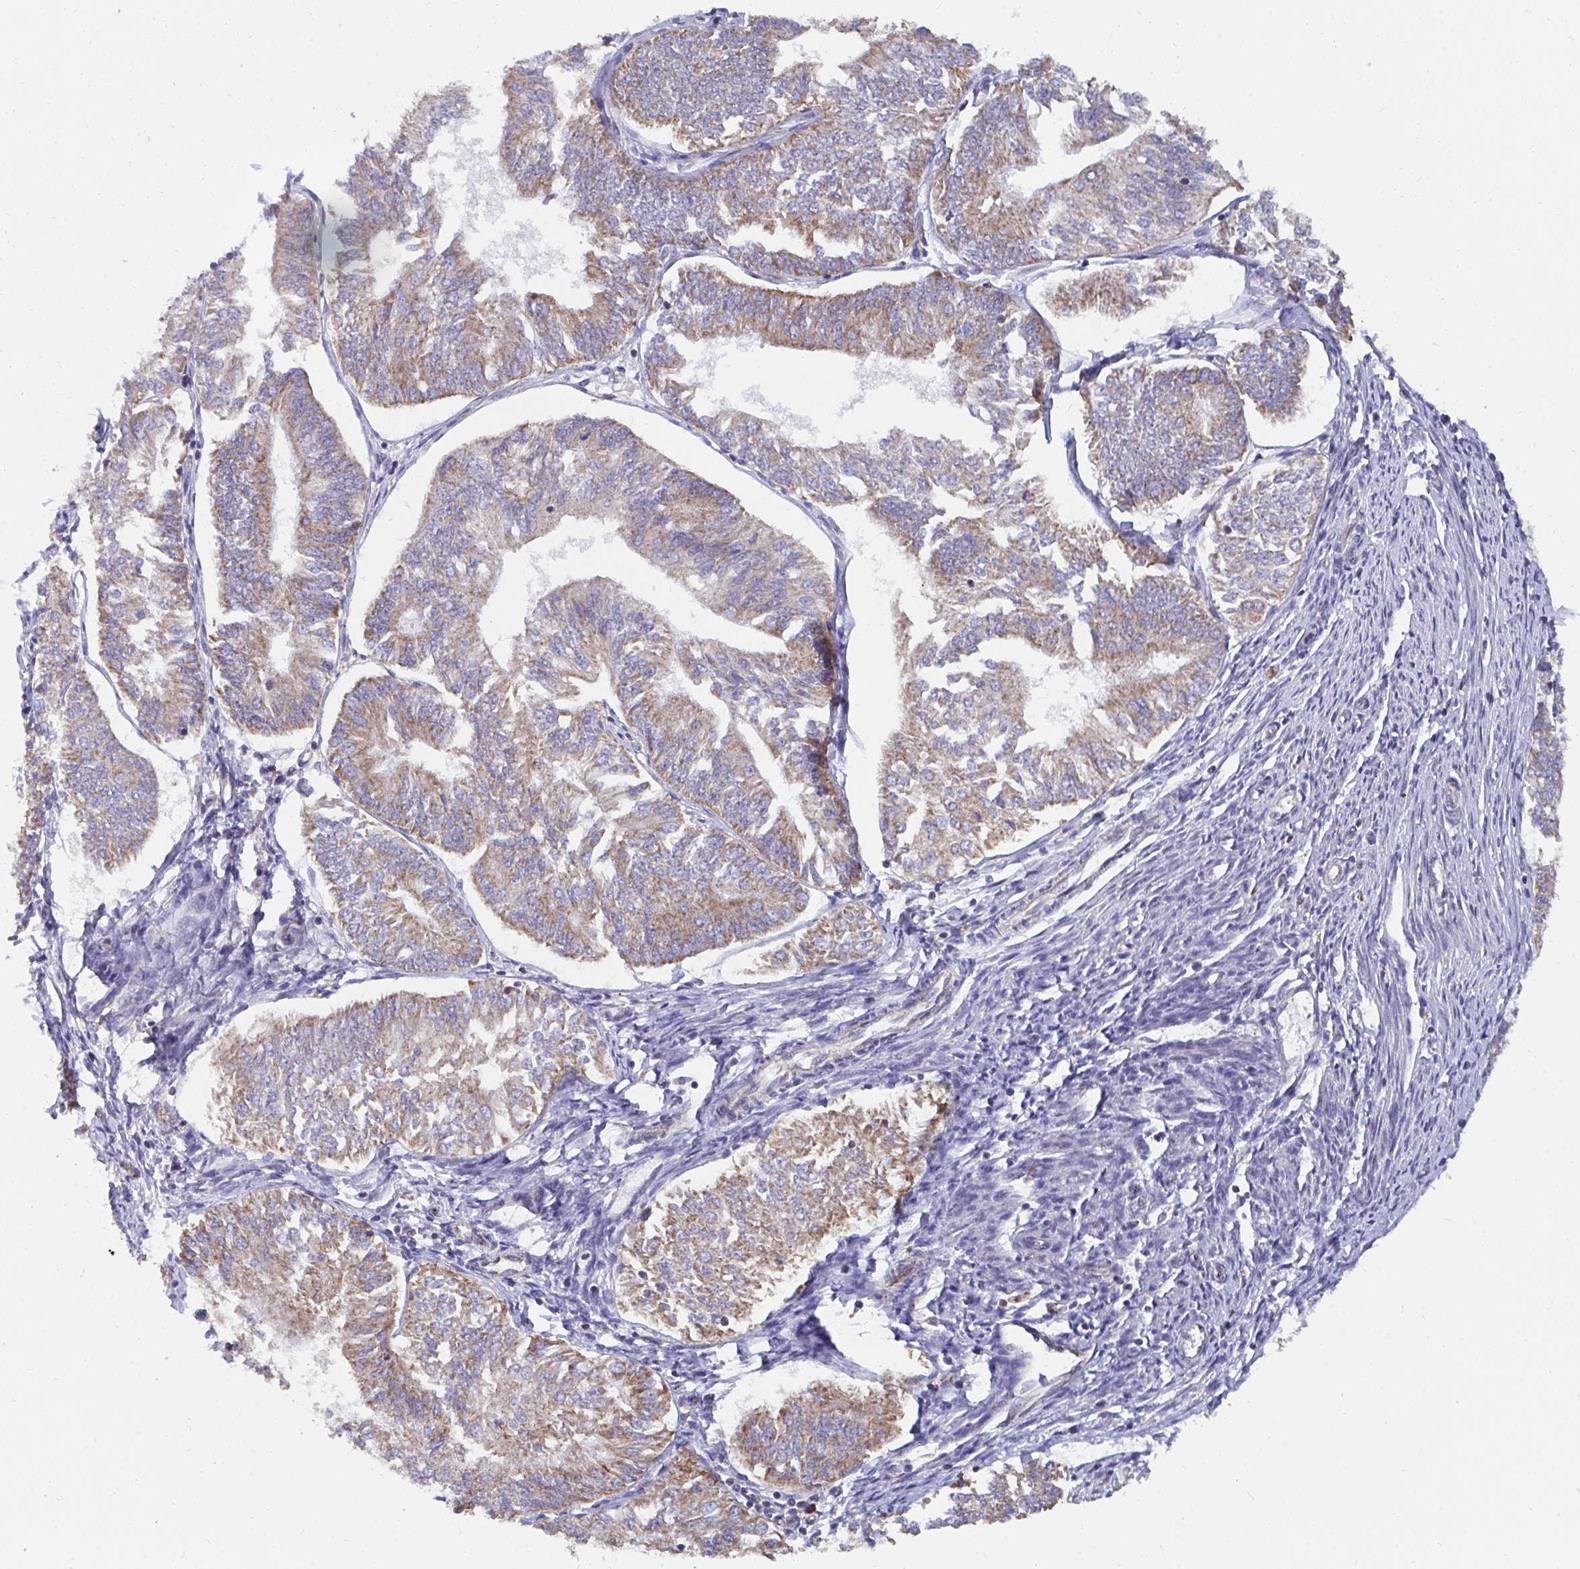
{"staining": {"intensity": "moderate", "quantity": ">75%", "location": "cytoplasmic/membranous"}, "tissue": "endometrial cancer", "cell_type": "Tumor cells", "image_type": "cancer", "snomed": [{"axis": "morphology", "description": "Adenocarcinoma, NOS"}, {"axis": "topography", "description": "Endometrium"}], "caption": "The image reveals immunohistochemical staining of endometrial adenocarcinoma. There is moderate cytoplasmic/membranous expression is appreciated in approximately >75% of tumor cells.", "gene": "PC", "patient": {"sex": "female", "age": 58}}